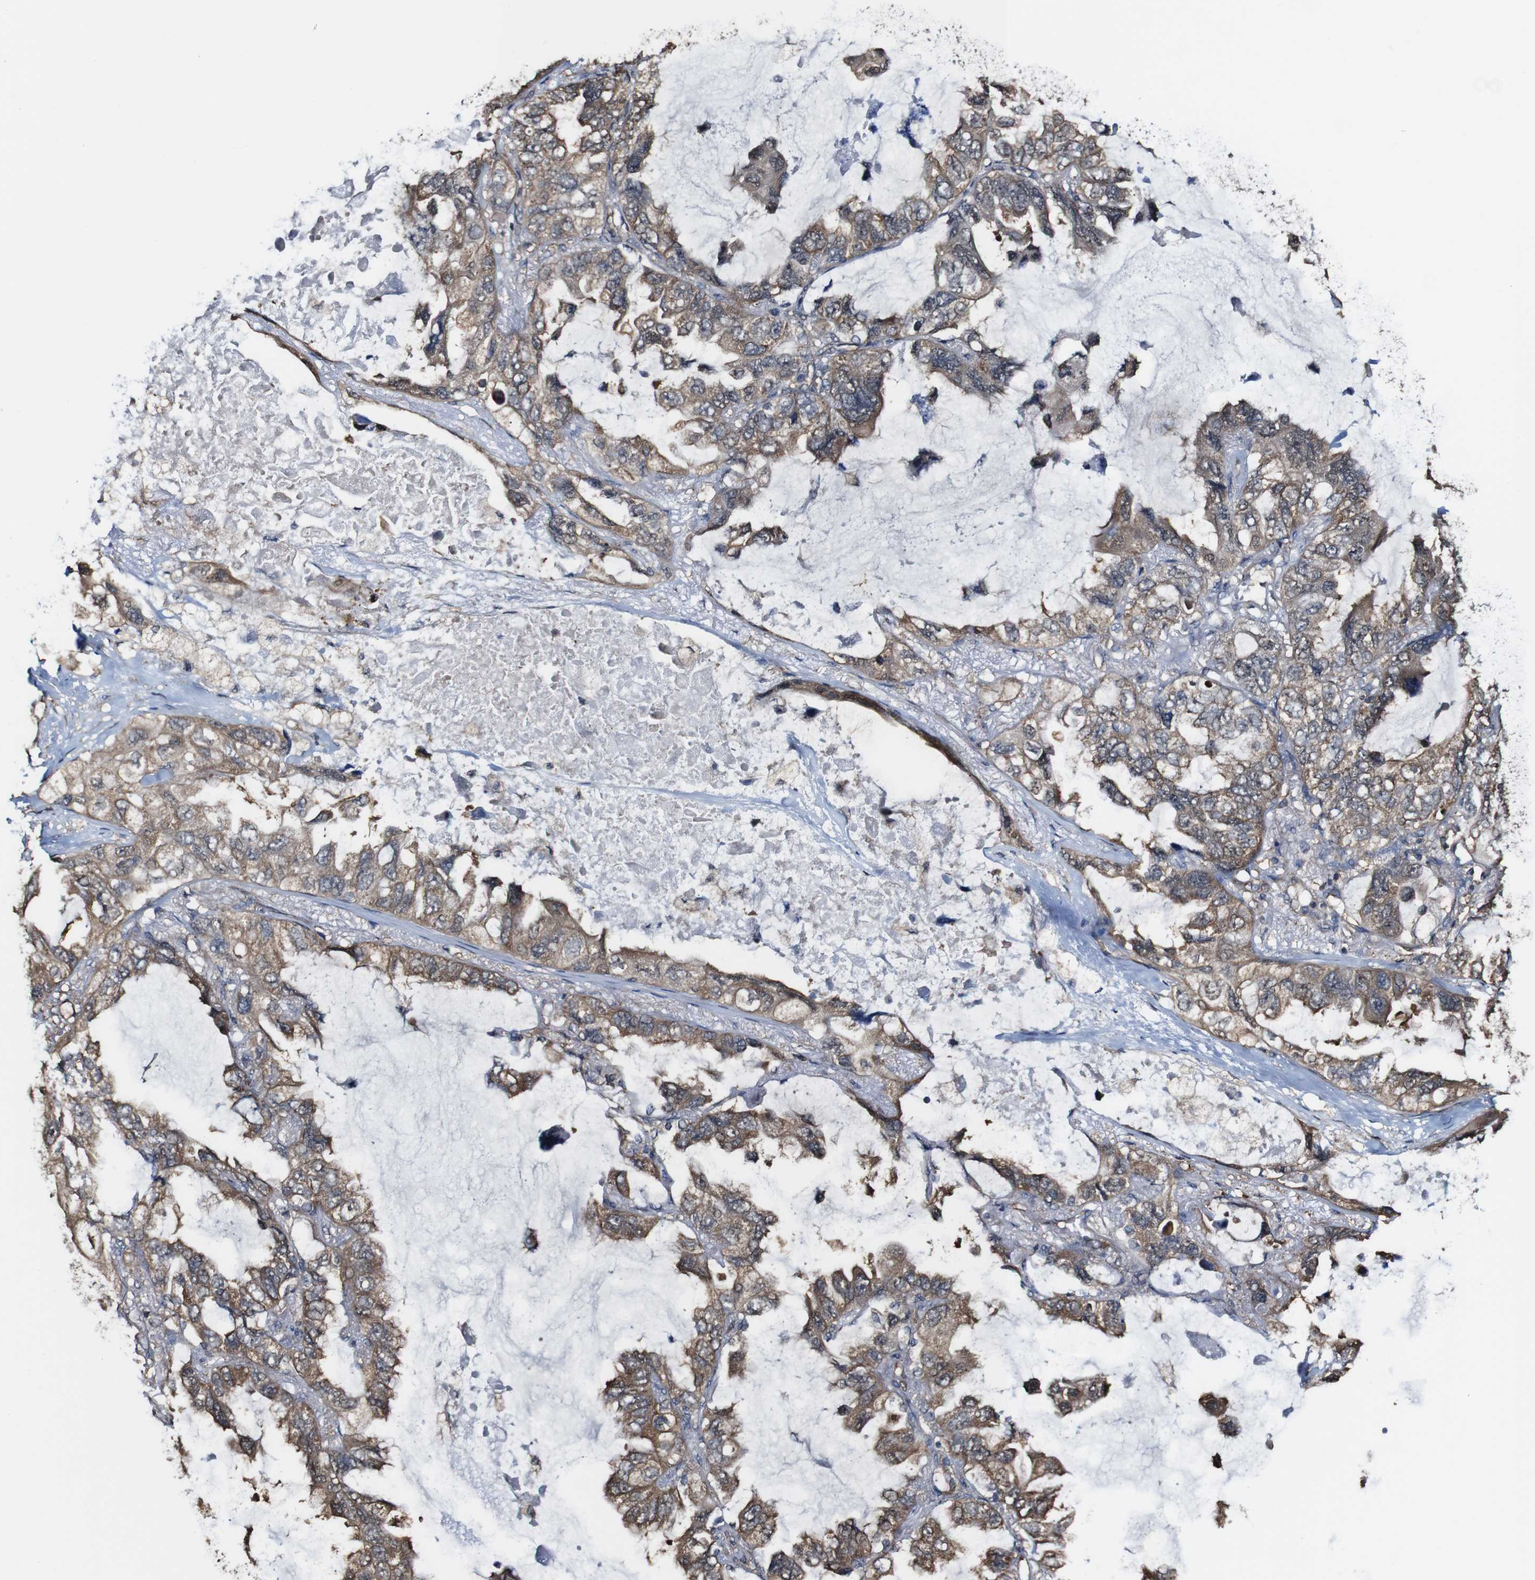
{"staining": {"intensity": "moderate", "quantity": ">75%", "location": "cytoplasmic/membranous"}, "tissue": "lung cancer", "cell_type": "Tumor cells", "image_type": "cancer", "snomed": [{"axis": "morphology", "description": "Squamous cell carcinoma, NOS"}, {"axis": "topography", "description": "Lung"}], "caption": "An image showing moderate cytoplasmic/membranous expression in about >75% of tumor cells in lung cancer (squamous cell carcinoma), as visualized by brown immunohistochemical staining.", "gene": "PTPRR", "patient": {"sex": "female", "age": 73}}